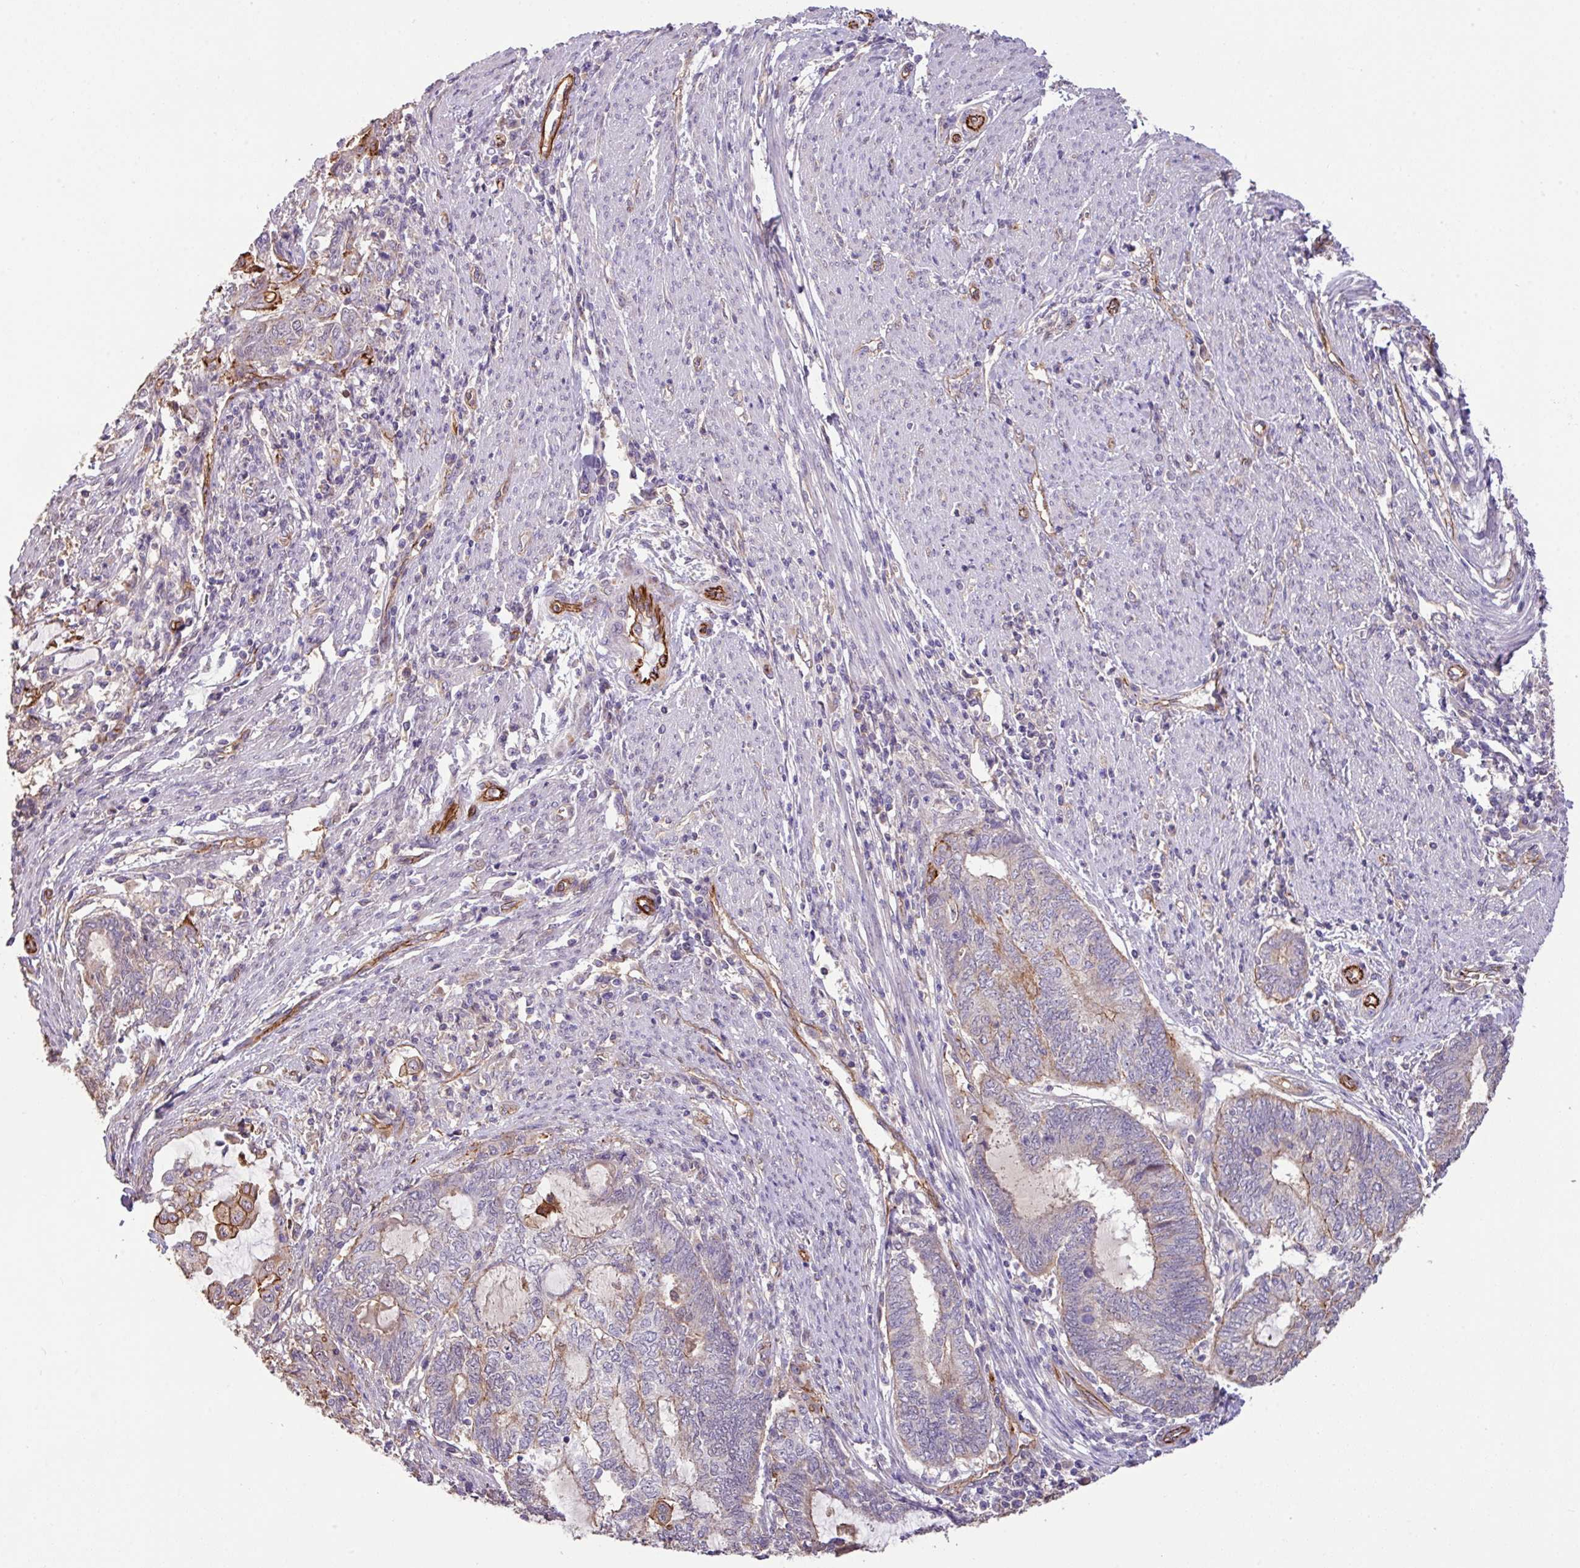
{"staining": {"intensity": "moderate", "quantity": "<25%", "location": "cytoplasmic/membranous"}, "tissue": "endometrial cancer", "cell_type": "Tumor cells", "image_type": "cancer", "snomed": [{"axis": "morphology", "description": "Adenocarcinoma, NOS"}, {"axis": "topography", "description": "Uterus"}, {"axis": "topography", "description": "Endometrium"}], "caption": "The image displays immunohistochemical staining of endometrial cancer (adenocarcinoma). There is moderate cytoplasmic/membranous positivity is identified in about <25% of tumor cells.", "gene": "LRRC53", "patient": {"sex": "female", "age": 70}}